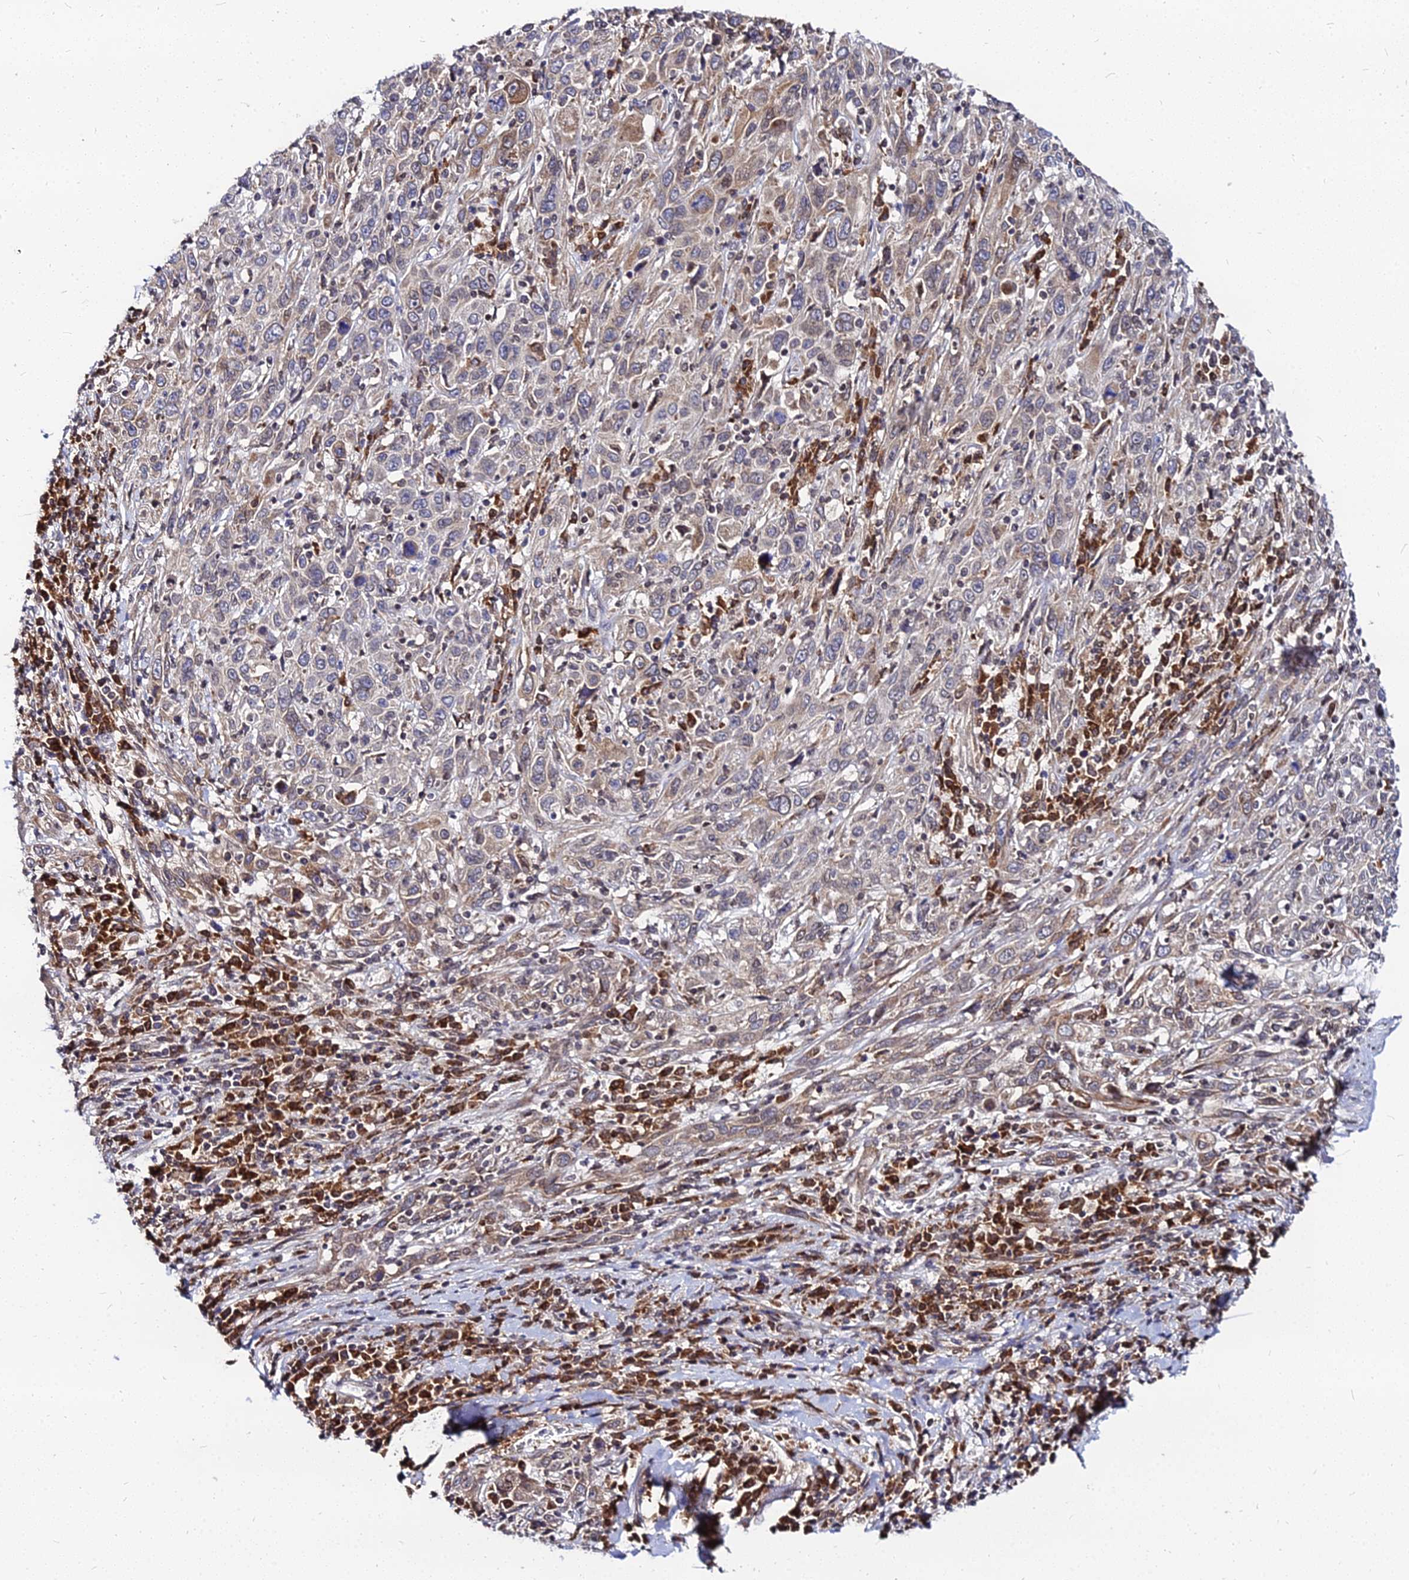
{"staining": {"intensity": "weak", "quantity": "<25%", "location": "cytoplasmic/membranous"}, "tissue": "cervical cancer", "cell_type": "Tumor cells", "image_type": "cancer", "snomed": [{"axis": "morphology", "description": "Squamous cell carcinoma, NOS"}, {"axis": "topography", "description": "Cervix"}], "caption": "Immunohistochemistry (IHC) photomicrograph of squamous cell carcinoma (cervical) stained for a protein (brown), which shows no expression in tumor cells.", "gene": "RNF121", "patient": {"sex": "female", "age": 46}}